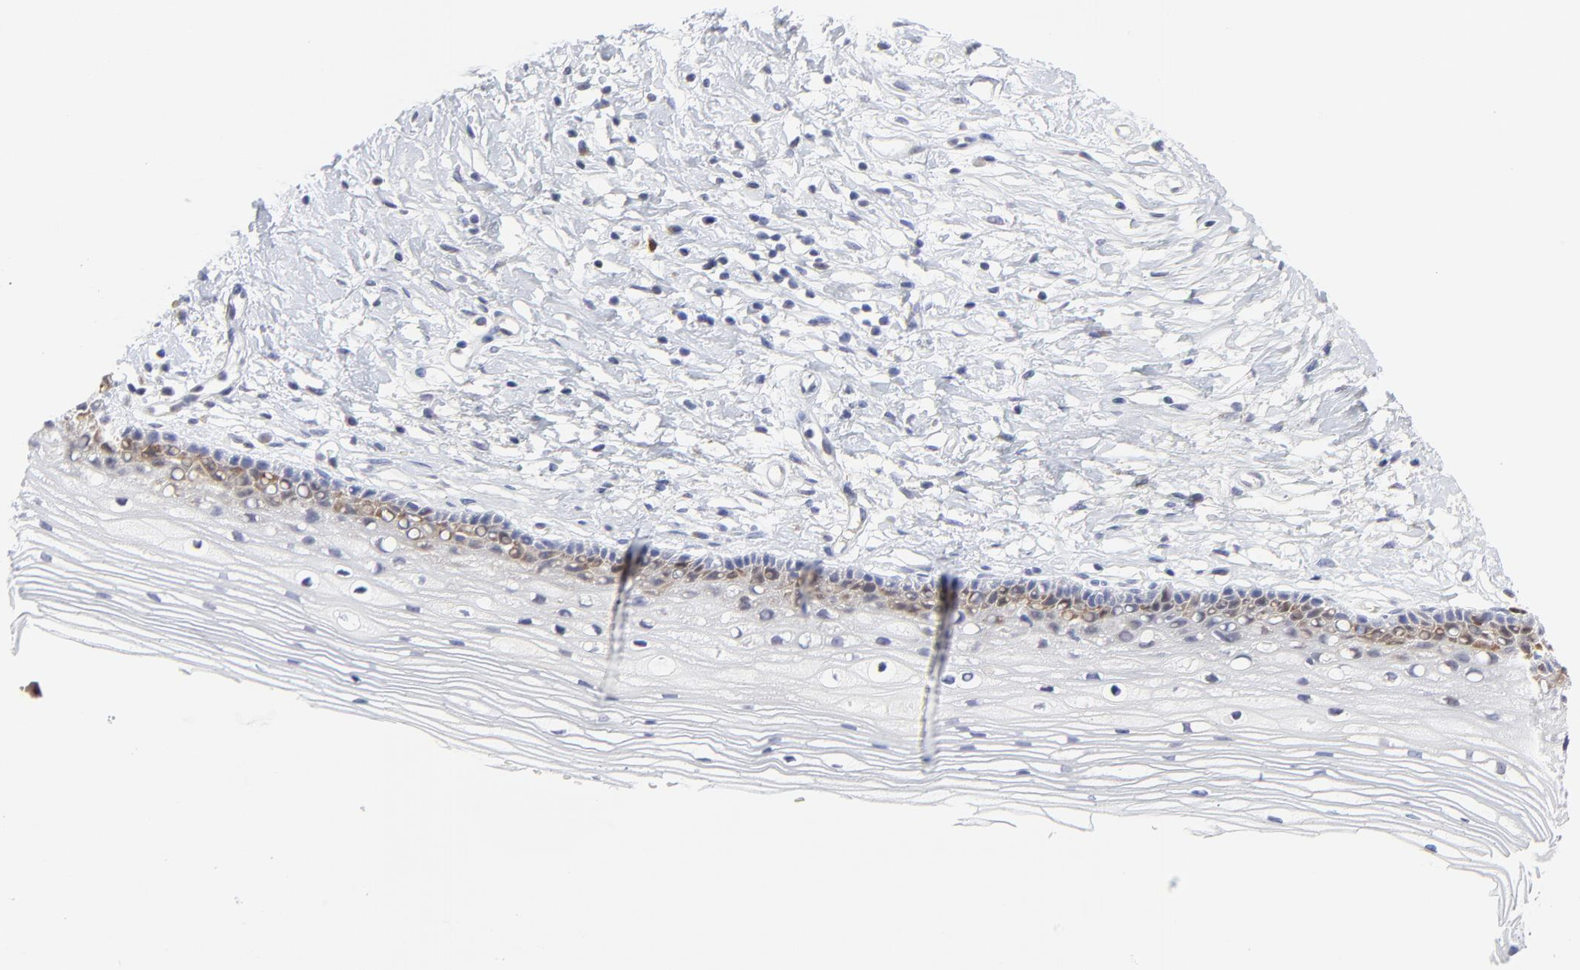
{"staining": {"intensity": "negative", "quantity": "none", "location": "none"}, "tissue": "cervix", "cell_type": "Glandular cells", "image_type": "normal", "snomed": [{"axis": "morphology", "description": "Normal tissue, NOS"}, {"axis": "topography", "description": "Cervix"}], "caption": "Immunohistochemistry (IHC) micrograph of benign cervix: cervix stained with DAB shows no significant protein positivity in glandular cells.", "gene": "NCAPH", "patient": {"sex": "female", "age": 77}}